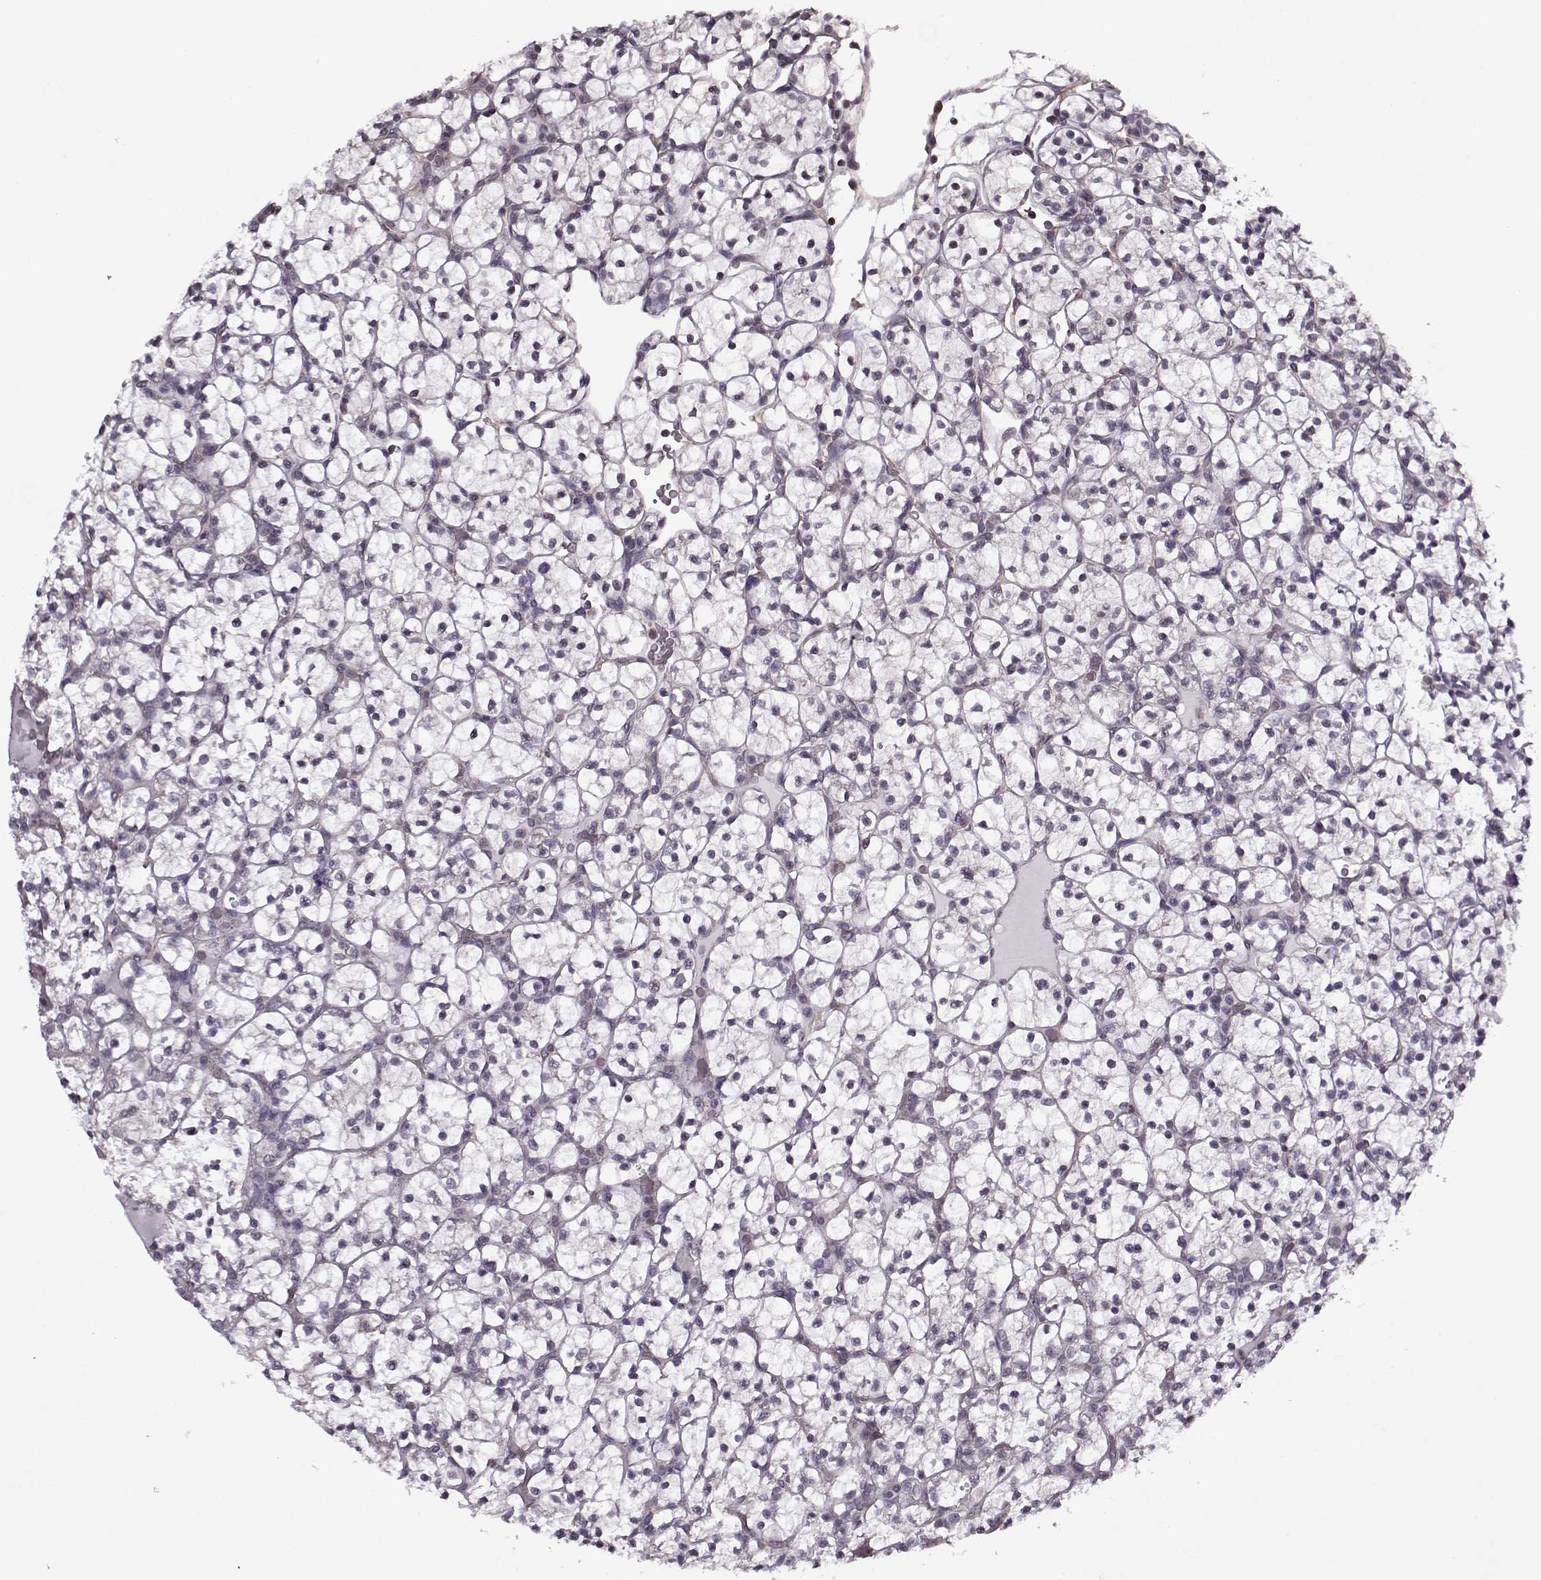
{"staining": {"intensity": "negative", "quantity": "none", "location": "none"}, "tissue": "renal cancer", "cell_type": "Tumor cells", "image_type": "cancer", "snomed": [{"axis": "morphology", "description": "Adenocarcinoma, NOS"}, {"axis": "topography", "description": "Kidney"}], "caption": "Immunohistochemistry (IHC) of renal cancer shows no expression in tumor cells.", "gene": "KRT9", "patient": {"sex": "female", "age": 89}}